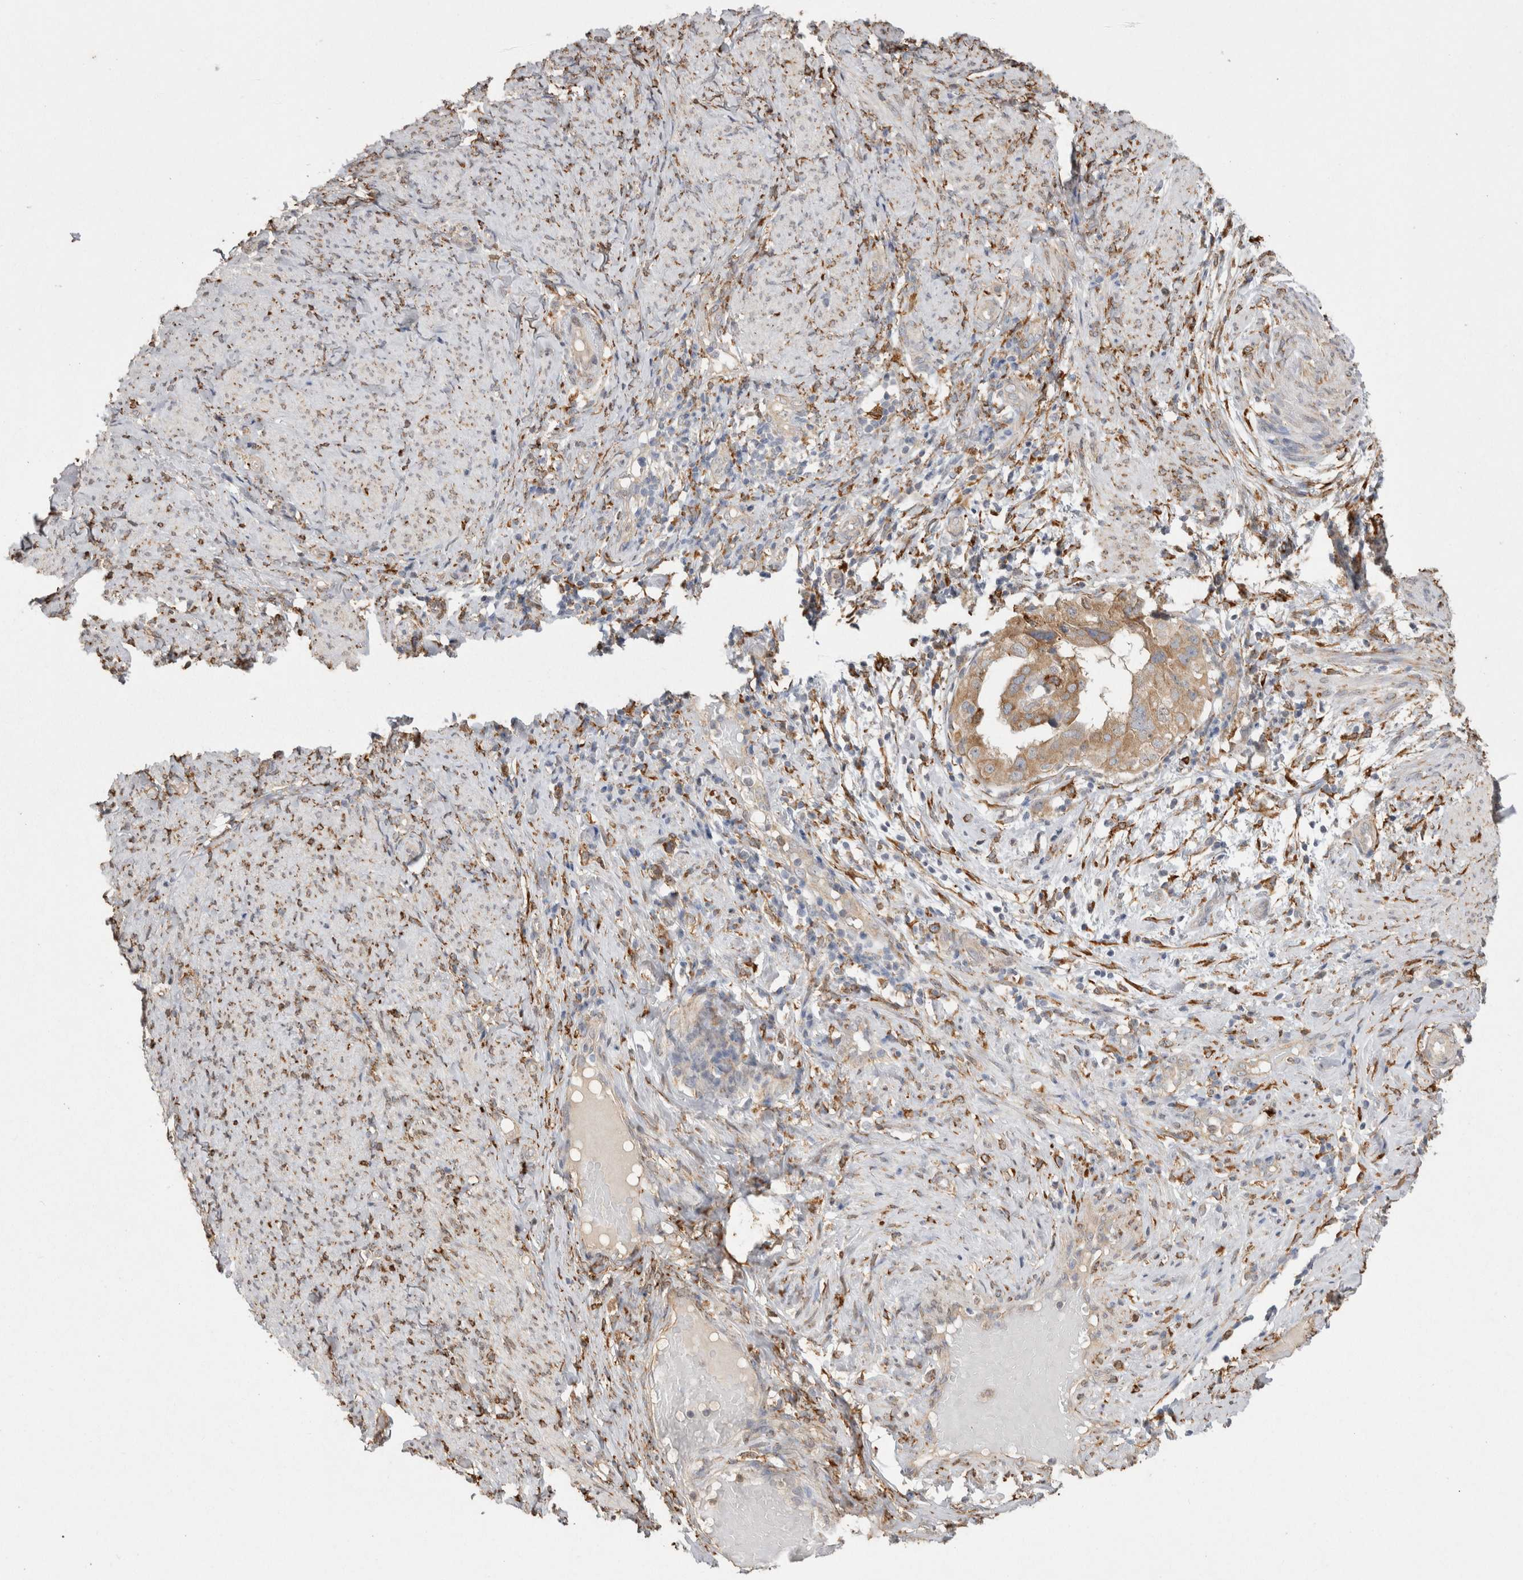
{"staining": {"intensity": "moderate", "quantity": ">75%", "location": "cytoplasmic/membranous"}, "tissue": "endometrial cancer", "cell_type": "Tumor cells", "image_type": "cancer", "snomed": [{"axis": "morphology", "description": "Adenocarcinoma, NOS"}, {"axis": "topography", "description": "Endometrium"}], "caption": "Endometrial adenocarcinoma tissue demonstrates moderate cytoplasmic/membranous positivity in about >75% of tumor cells", "gene": "LRPAP1", "patient": {"sex": "female", "age": 85}}